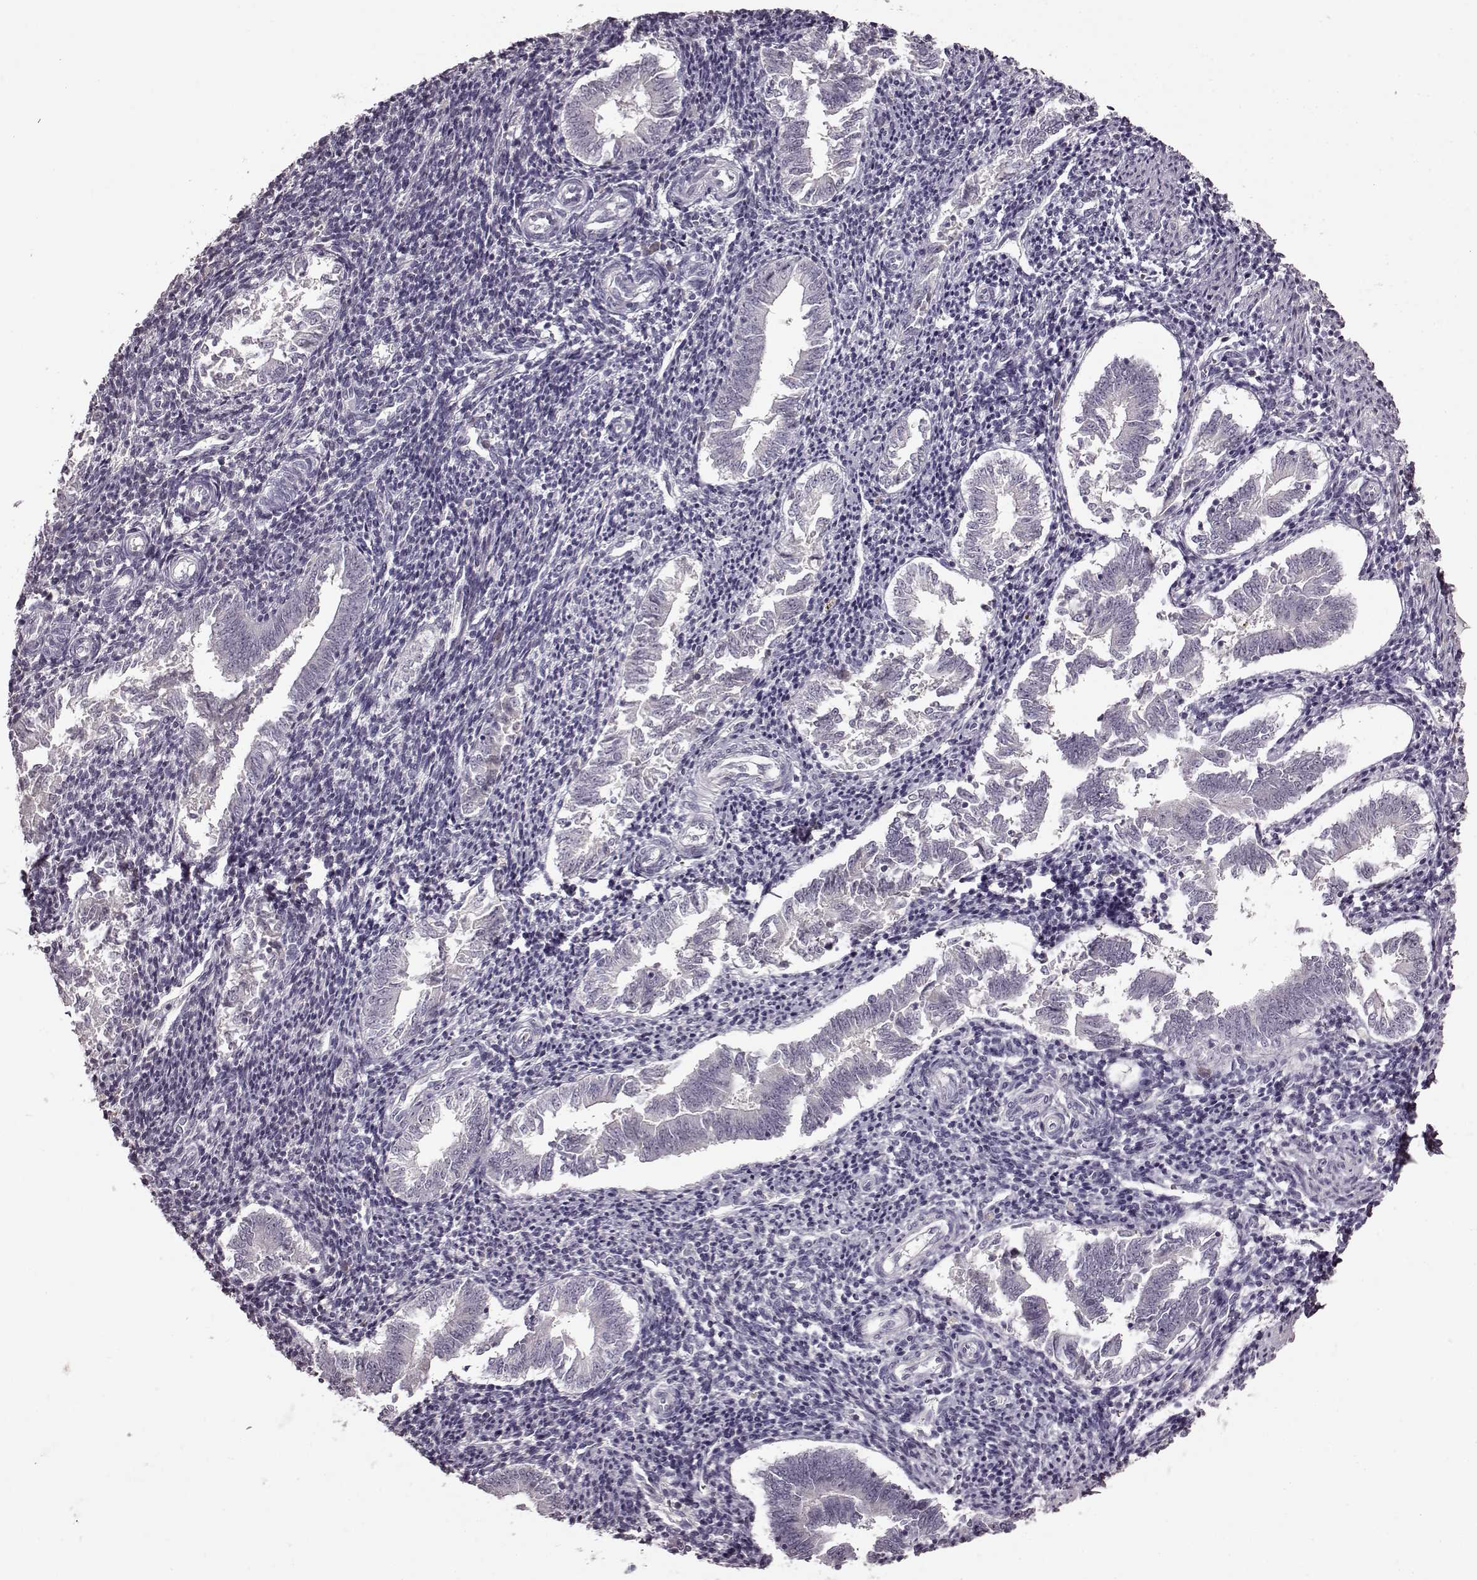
{"staining": {"intensity": "negative", "quantity": "none", "location": "none"}, "tissue": "endometrium", "cell_type": "Cells in endometrial stroma", "image_type": "normal", "snomed": [{"axis": "morphology", "description": "Normal tissue, NOS"}, {"axis": "topography", "description": "Endometrium"}], "caption": "Immunohistochemical staining of benign human endometrium reveals no significant positivity in cells in endometrial stroma. Nuclei are stained in blue.", "gene": "CNGA3", "patient": {"sex": "female", "age": 25}}